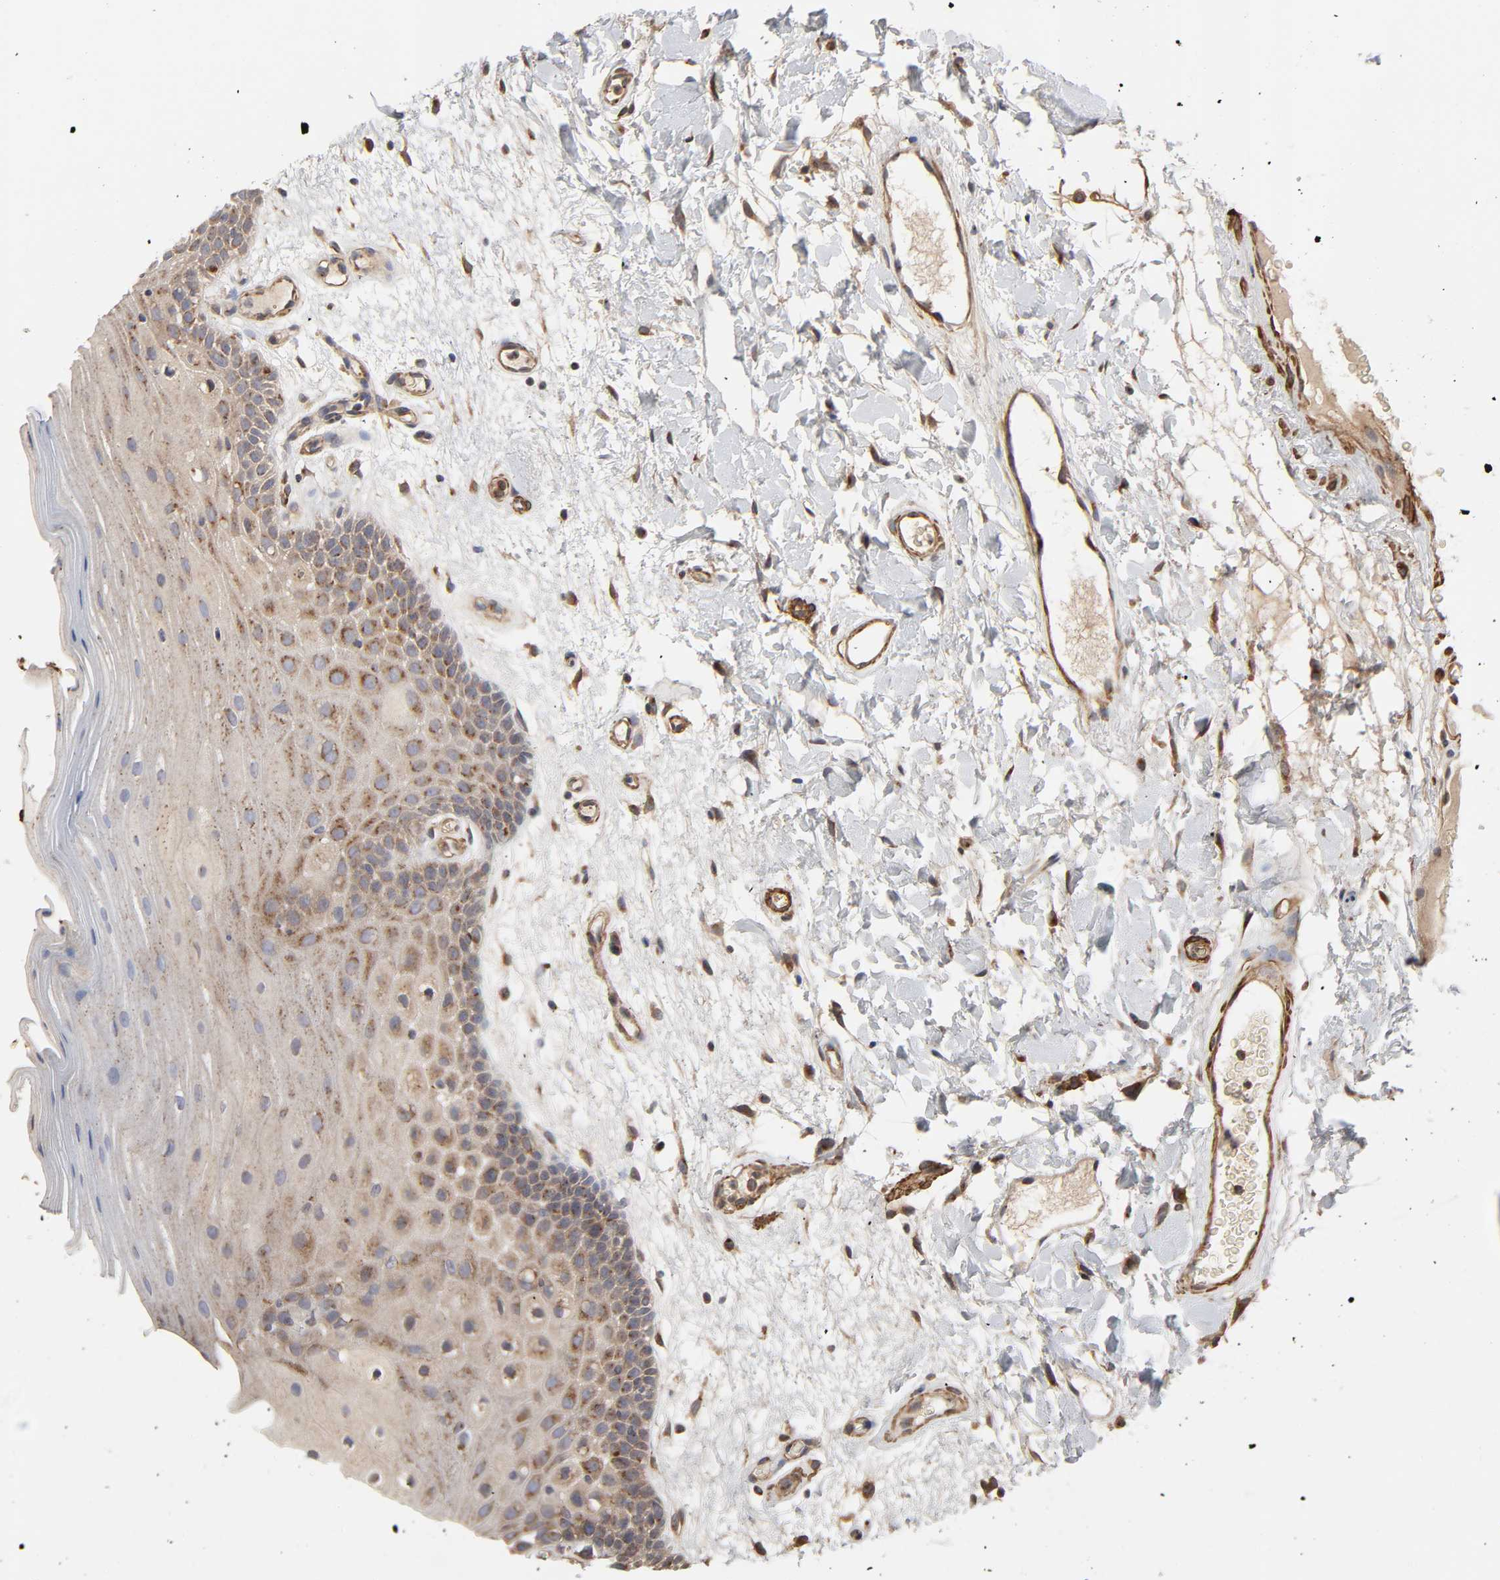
{"staining": {"intensity": "moderate", "quantity": ">75%", "location": "cytoplasmic/membranous"}, "tissue": "oral mucosa", "cell_type": "Squamous epithelial cells", "image_type": "normal", "snomed": [{"axis": "morphology", "description": "Normal tissue, NOS"}, {"axis": "morphology", "description": "Squamous cell carcinoma, NOS"}, {"axis": "topography", "description": "Skeletal muscle"}, {"axis": "topography", "description": "Oral tissue"}, {"axis": "topography", "description": "Head-Neck"}], "caption": "Protein analysis of benign oral mucosa demonstrates moderate cytoplasmic/membranous staining in about >75% of squamous epithelial cells.", "gene": "GNPTG", "patient": {"sex": "male", "age": 71}}